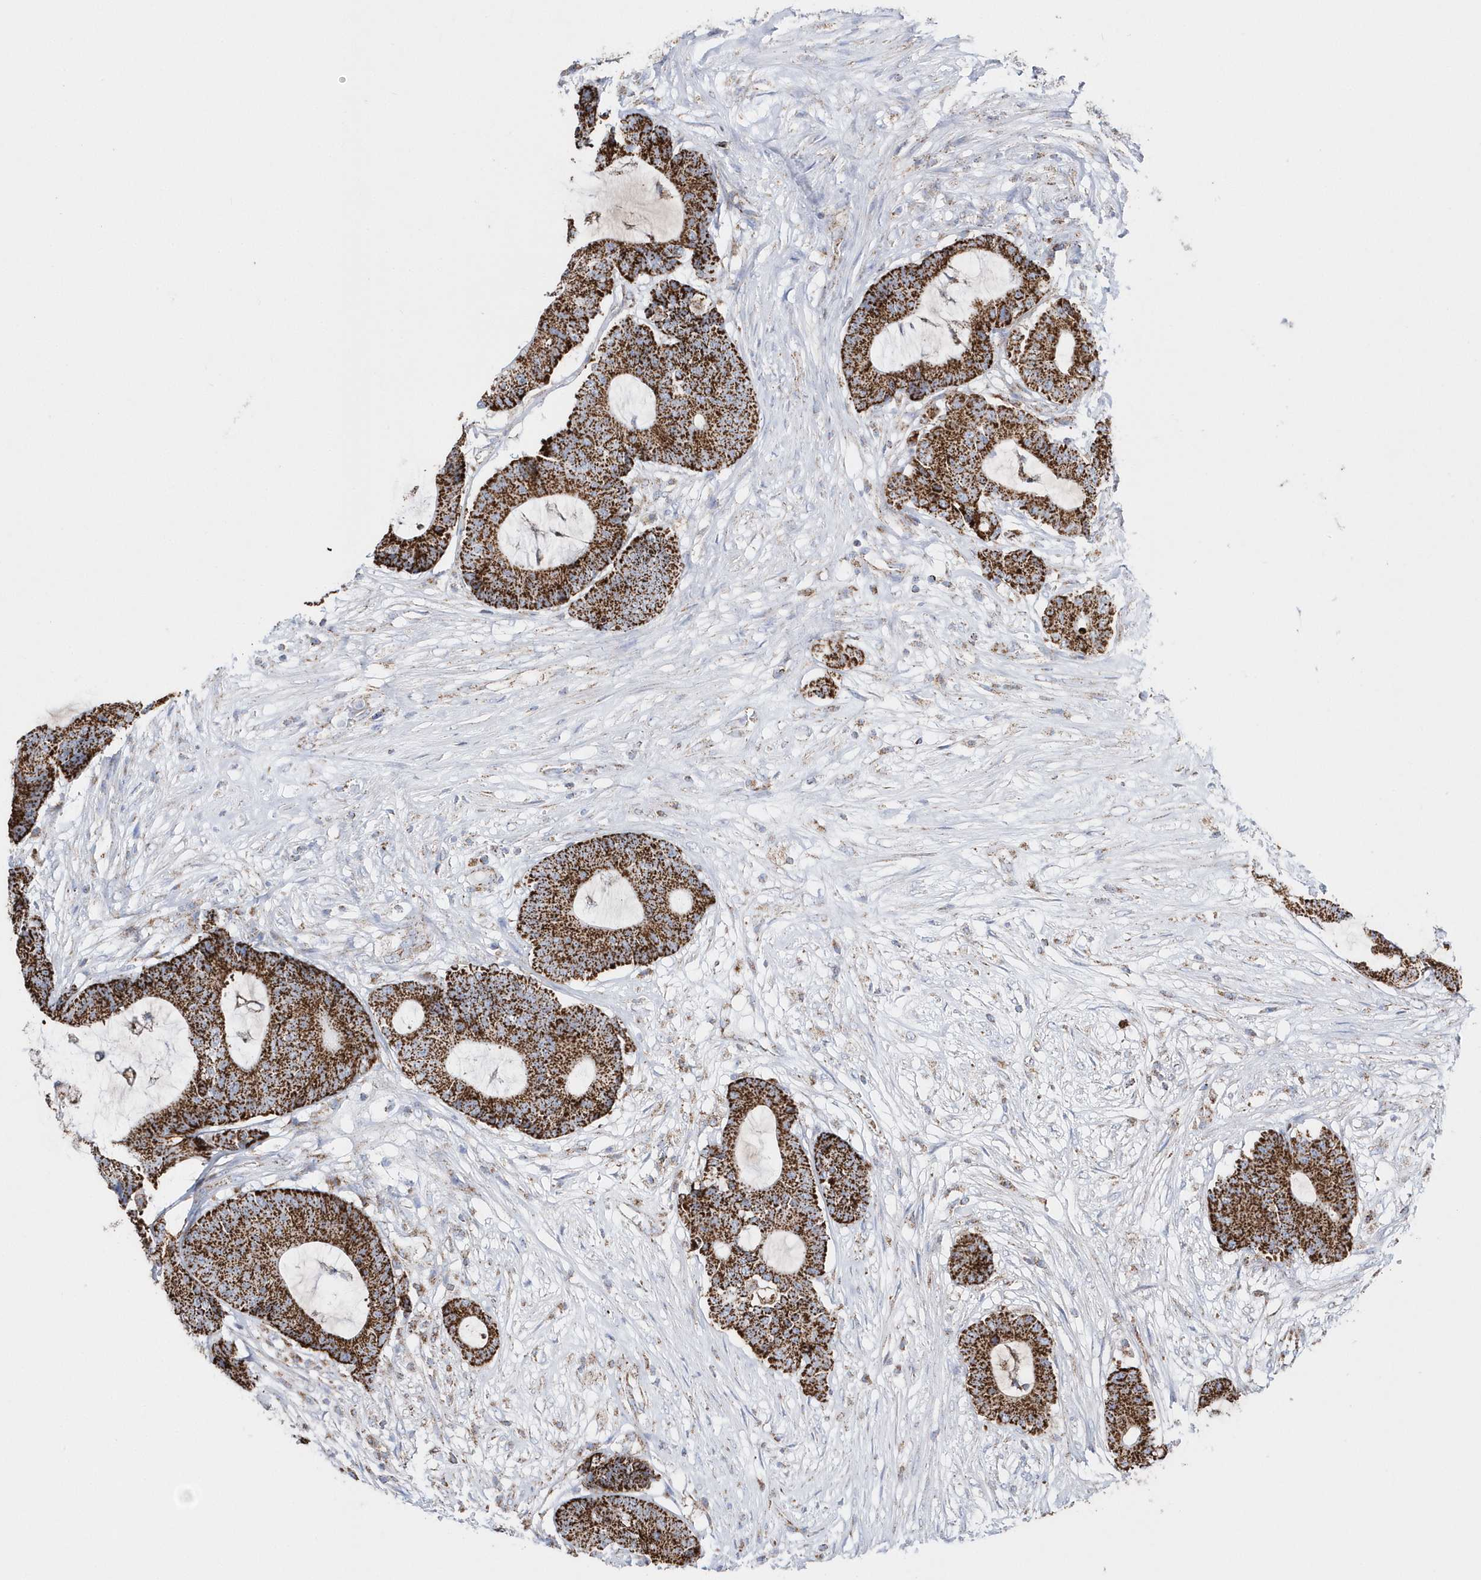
{"staining": {"intensity": "strong", "quantity": ">75%", "location": "cytoplasmic/membranous"}, "tissue": "colorectal cancer", "cell_type": "Tumor cells", "image_type": "cancer", "snomed": [{"axis": "morphology", "description": "Adenocarcinoma, NOS"}, {"axis": "topography", "description": "Colon"}], "caption": "Strong cytoplasmic/membranous expression for a protein is appreciated in approximately >75% of tumor cells of colorectal adenocarcinoma using immunohistochemistry.", "gene": "TMCO6", "patient": {"sex": "female", "age": 84}}